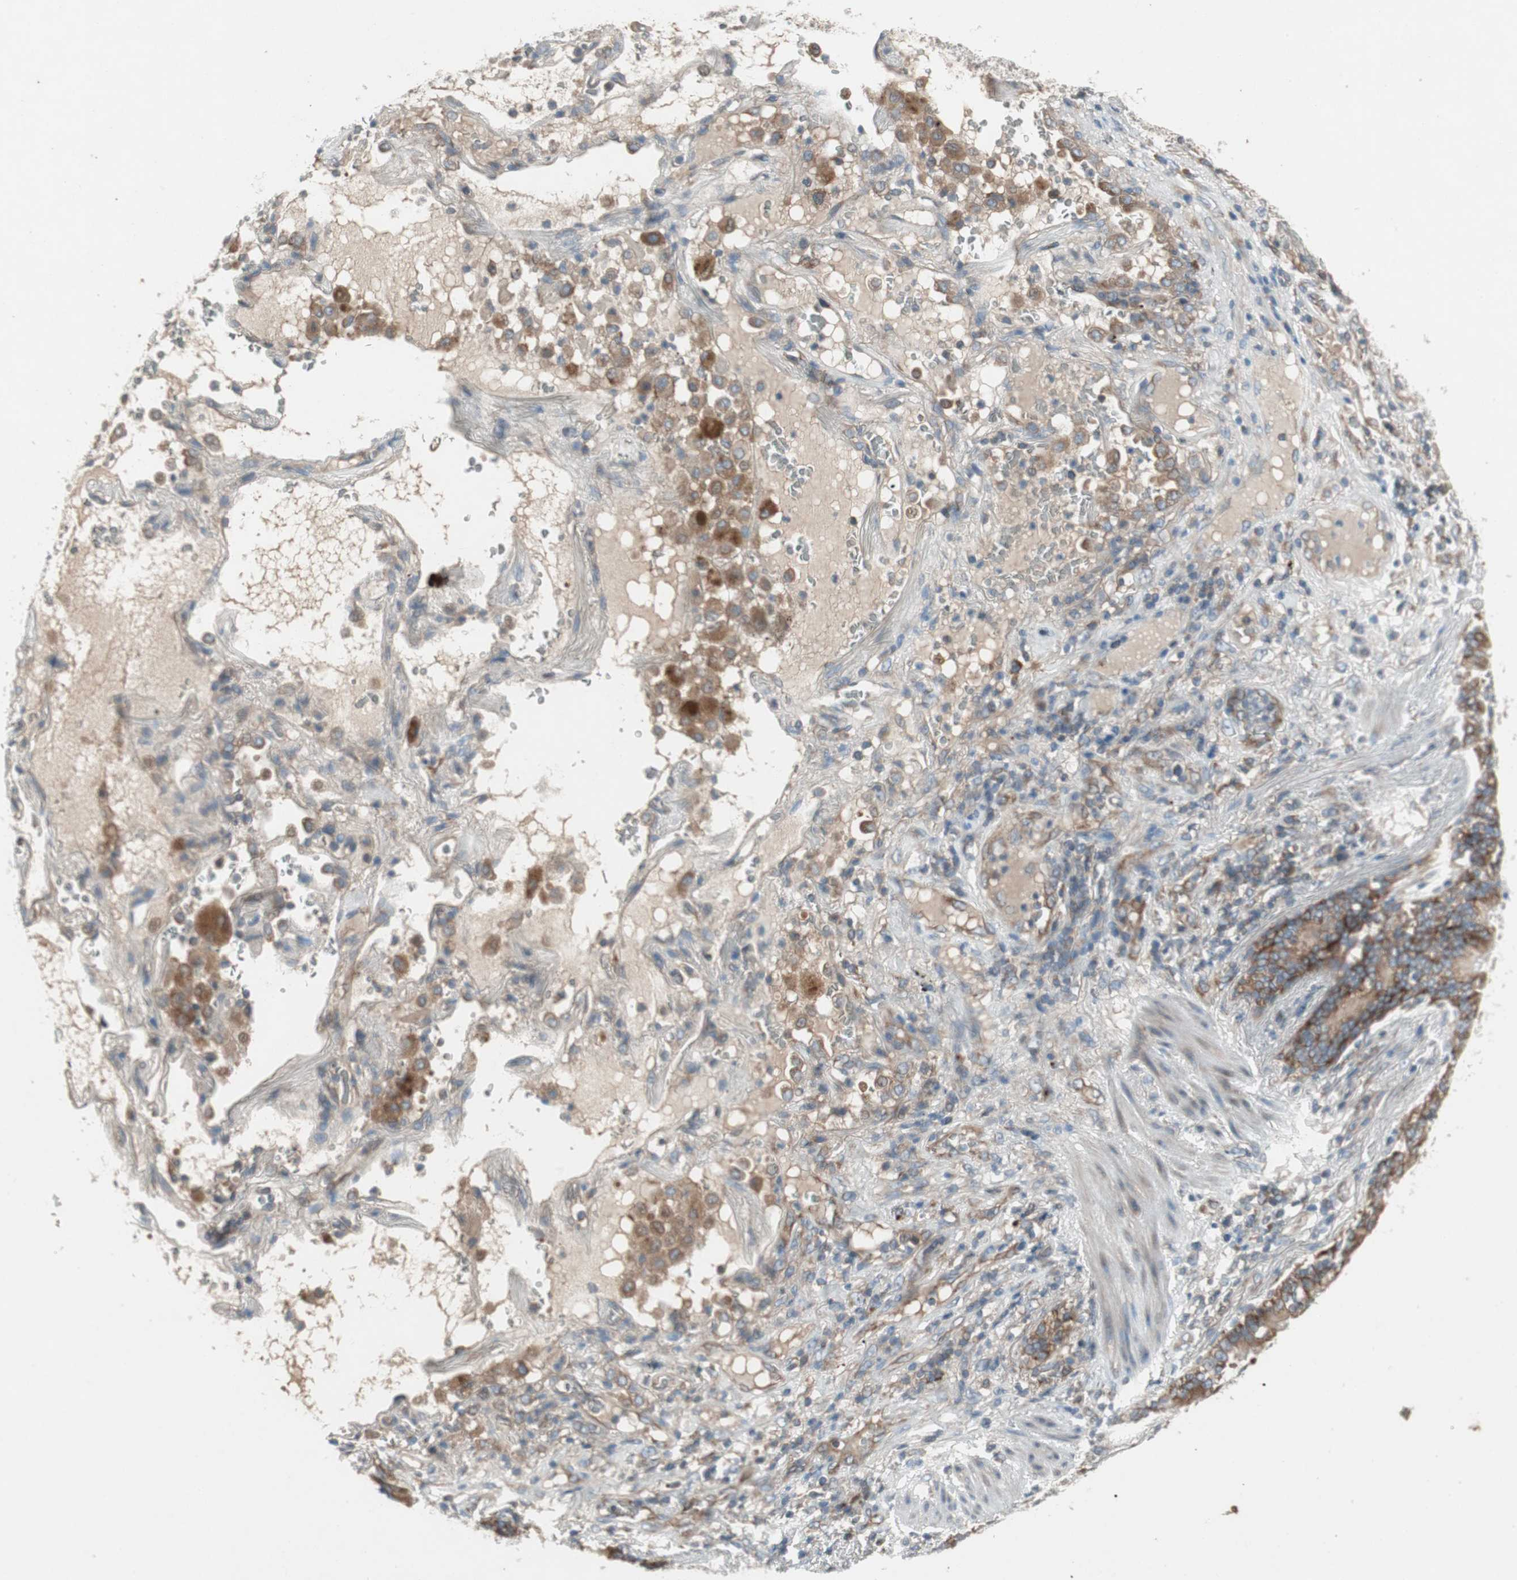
{"staining": {"intensity": "weak", "quantity": ">75%", "location": "cytoplasmic/membranous"}, "tissue": "lung cancer", "cell_type": "Tumor cells", "image_type": "cancer", "snomed": [{"axis": "morphology", "description": "Squamous cell carcinoma, NOS"}, {"axis": "topography", "description": "Lung"}], "caption": "Protein positivity by immunohistochemistry (IHC) exhibits weak cytoplasmic/membranous positivity in approximately >75% of tumor cells in lung squamous cell carcinoma.", "gene": "PANK2", "patient": {"sex": "male", "age": 57}}